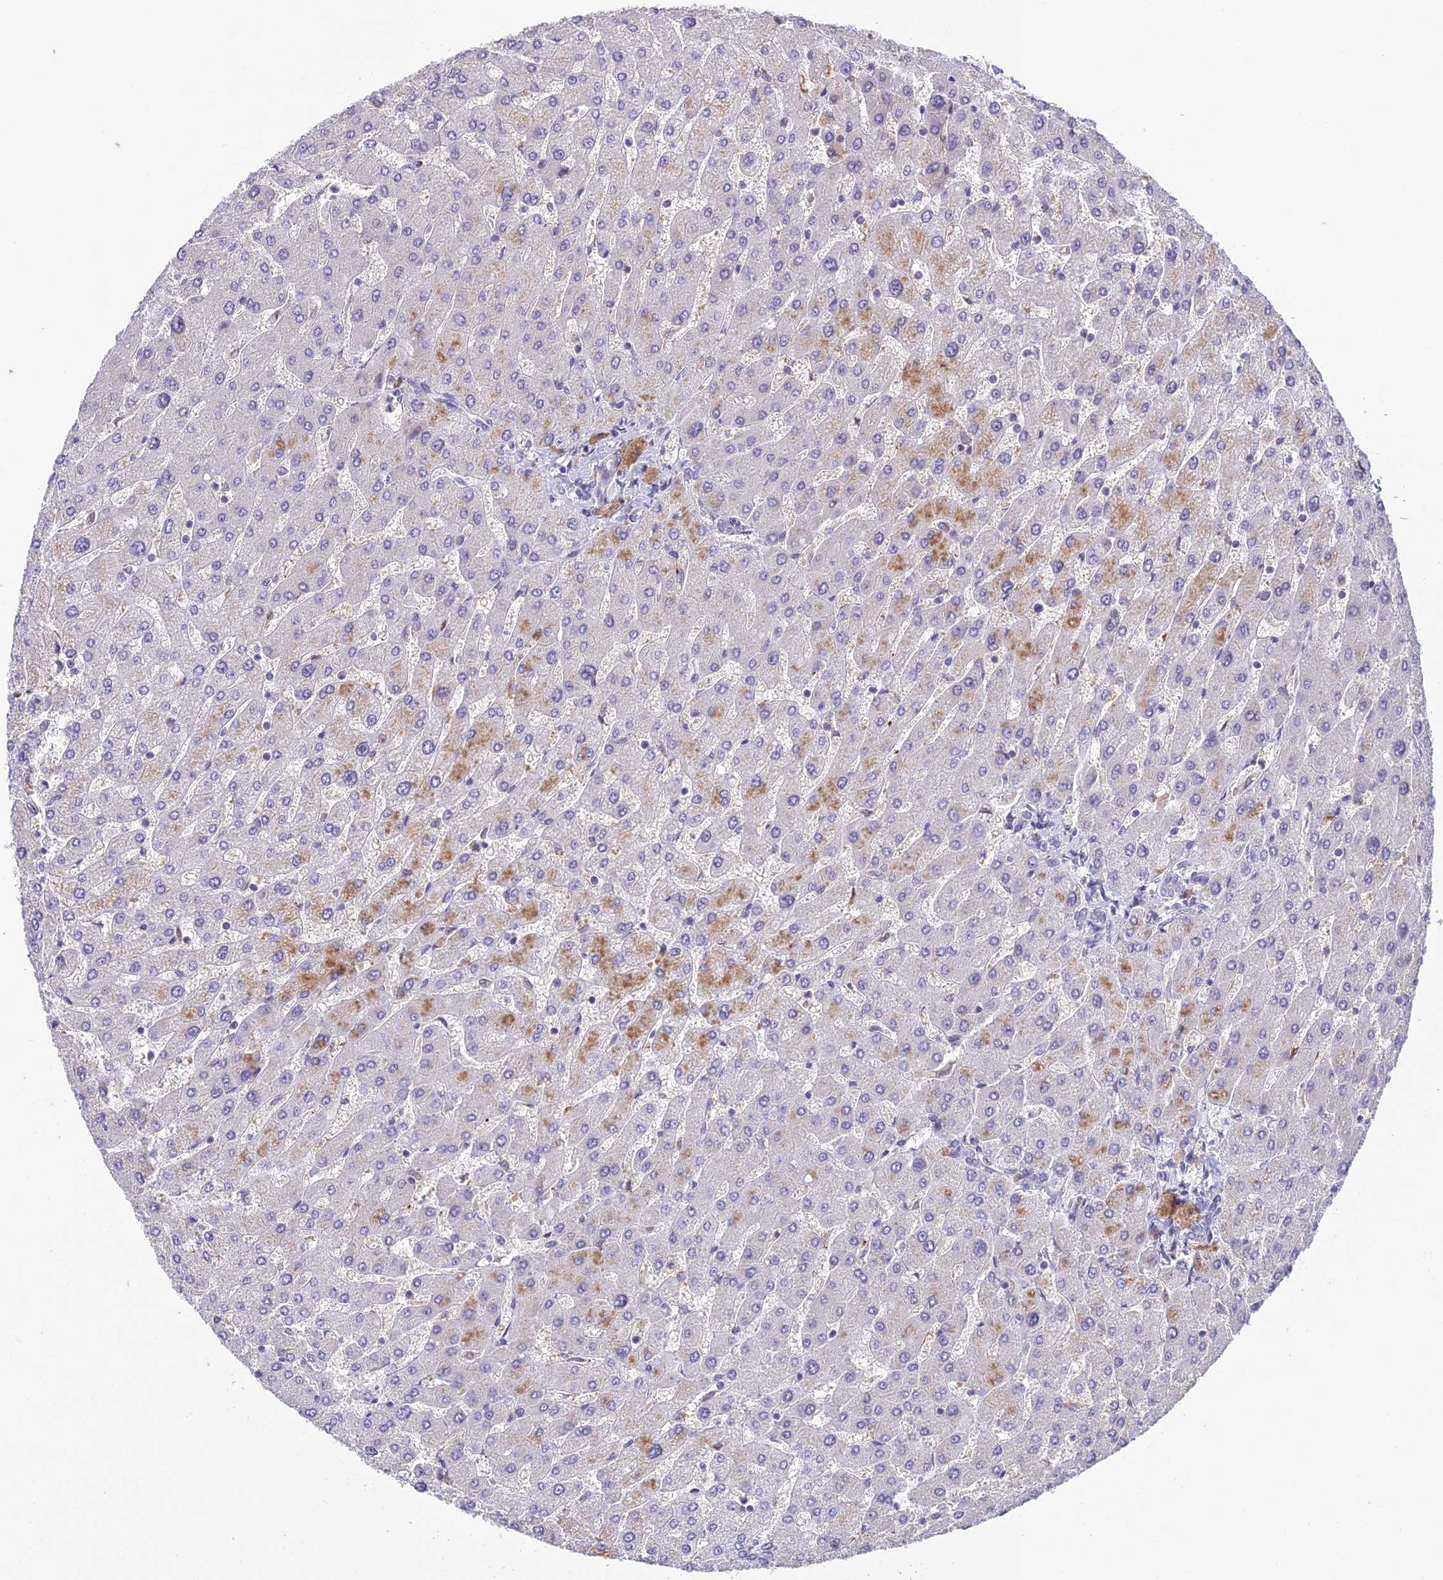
{"staining": {"intensity": "negative", "quantity": "none", "location": "none"}, "tissue": "liver", "cell_type": "Cholangiocytes", "image_type": "normal", "snomed": [{"axis": "morphology", "description": "Normal tissue, NOS"}, {"axis": "topography", "description": "Liver"}], "caption": "A photomicrograph of human liver is negative for staining in cholangiocytes.", "gene": "BMT2", "patient": {"sex": "male", "age": 55}}